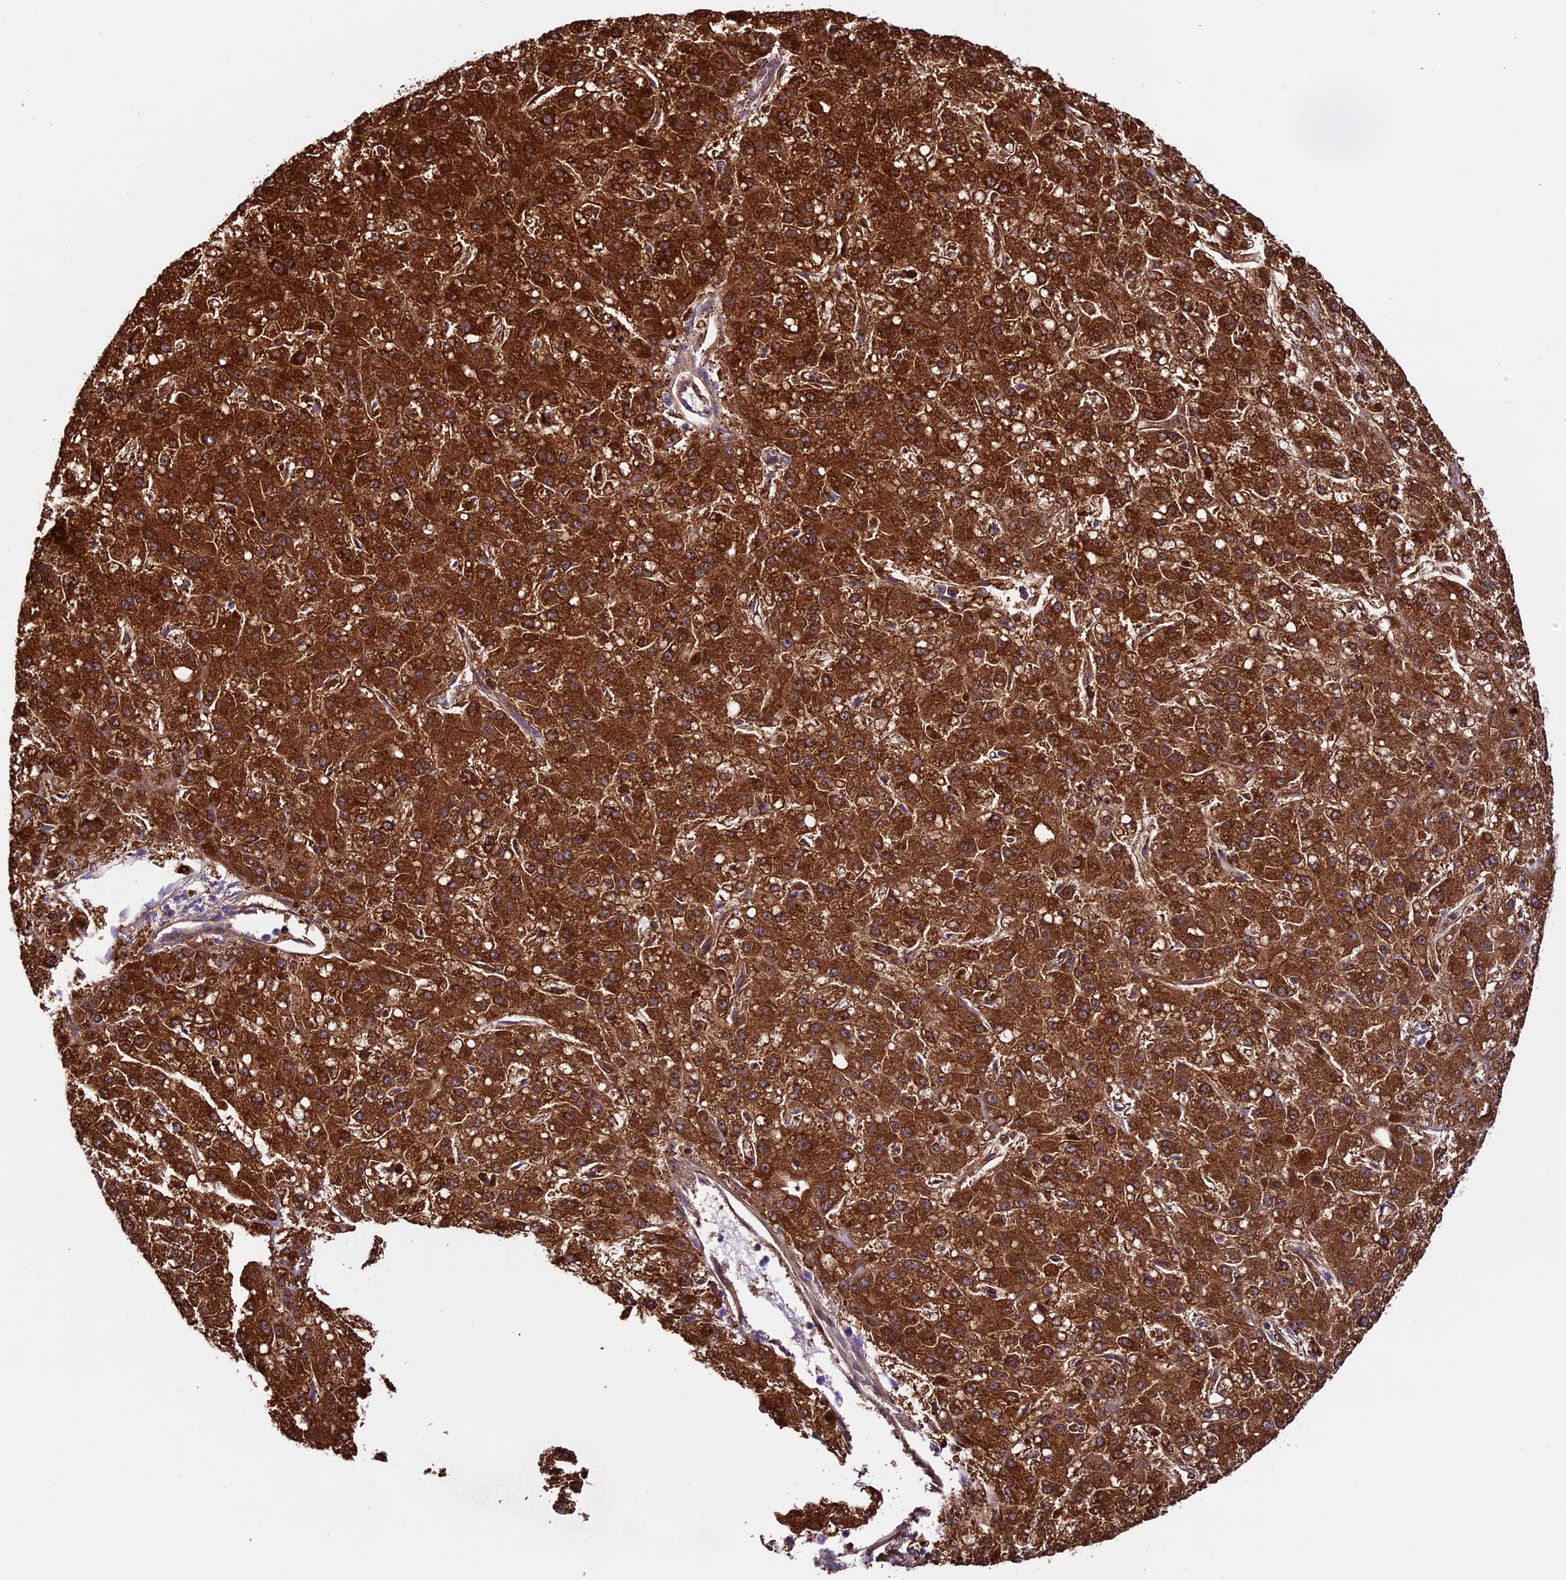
{"staining": {"intensity": "strong", "quantity": ">75%", "location": "cytoplasmic/membranous"}, "tissue": "liver cancer", "cell_type": "Tumor cells", "image_type": "cancer", "snomed": [{"axis": "morphology", "description": "Carcinoma, Hepatocellular, NOS"}, {"axis": "topography", "description": "Liver"}], "caption": "This is a histology image of immunohistochemistry staining of hepatocellular carcinoma (liver), which shows strong expression in the cytoplasmic/membranous of tumor cells.", "gene": "SPIRE1", "patient": {"sex": "male", "age": 67}}